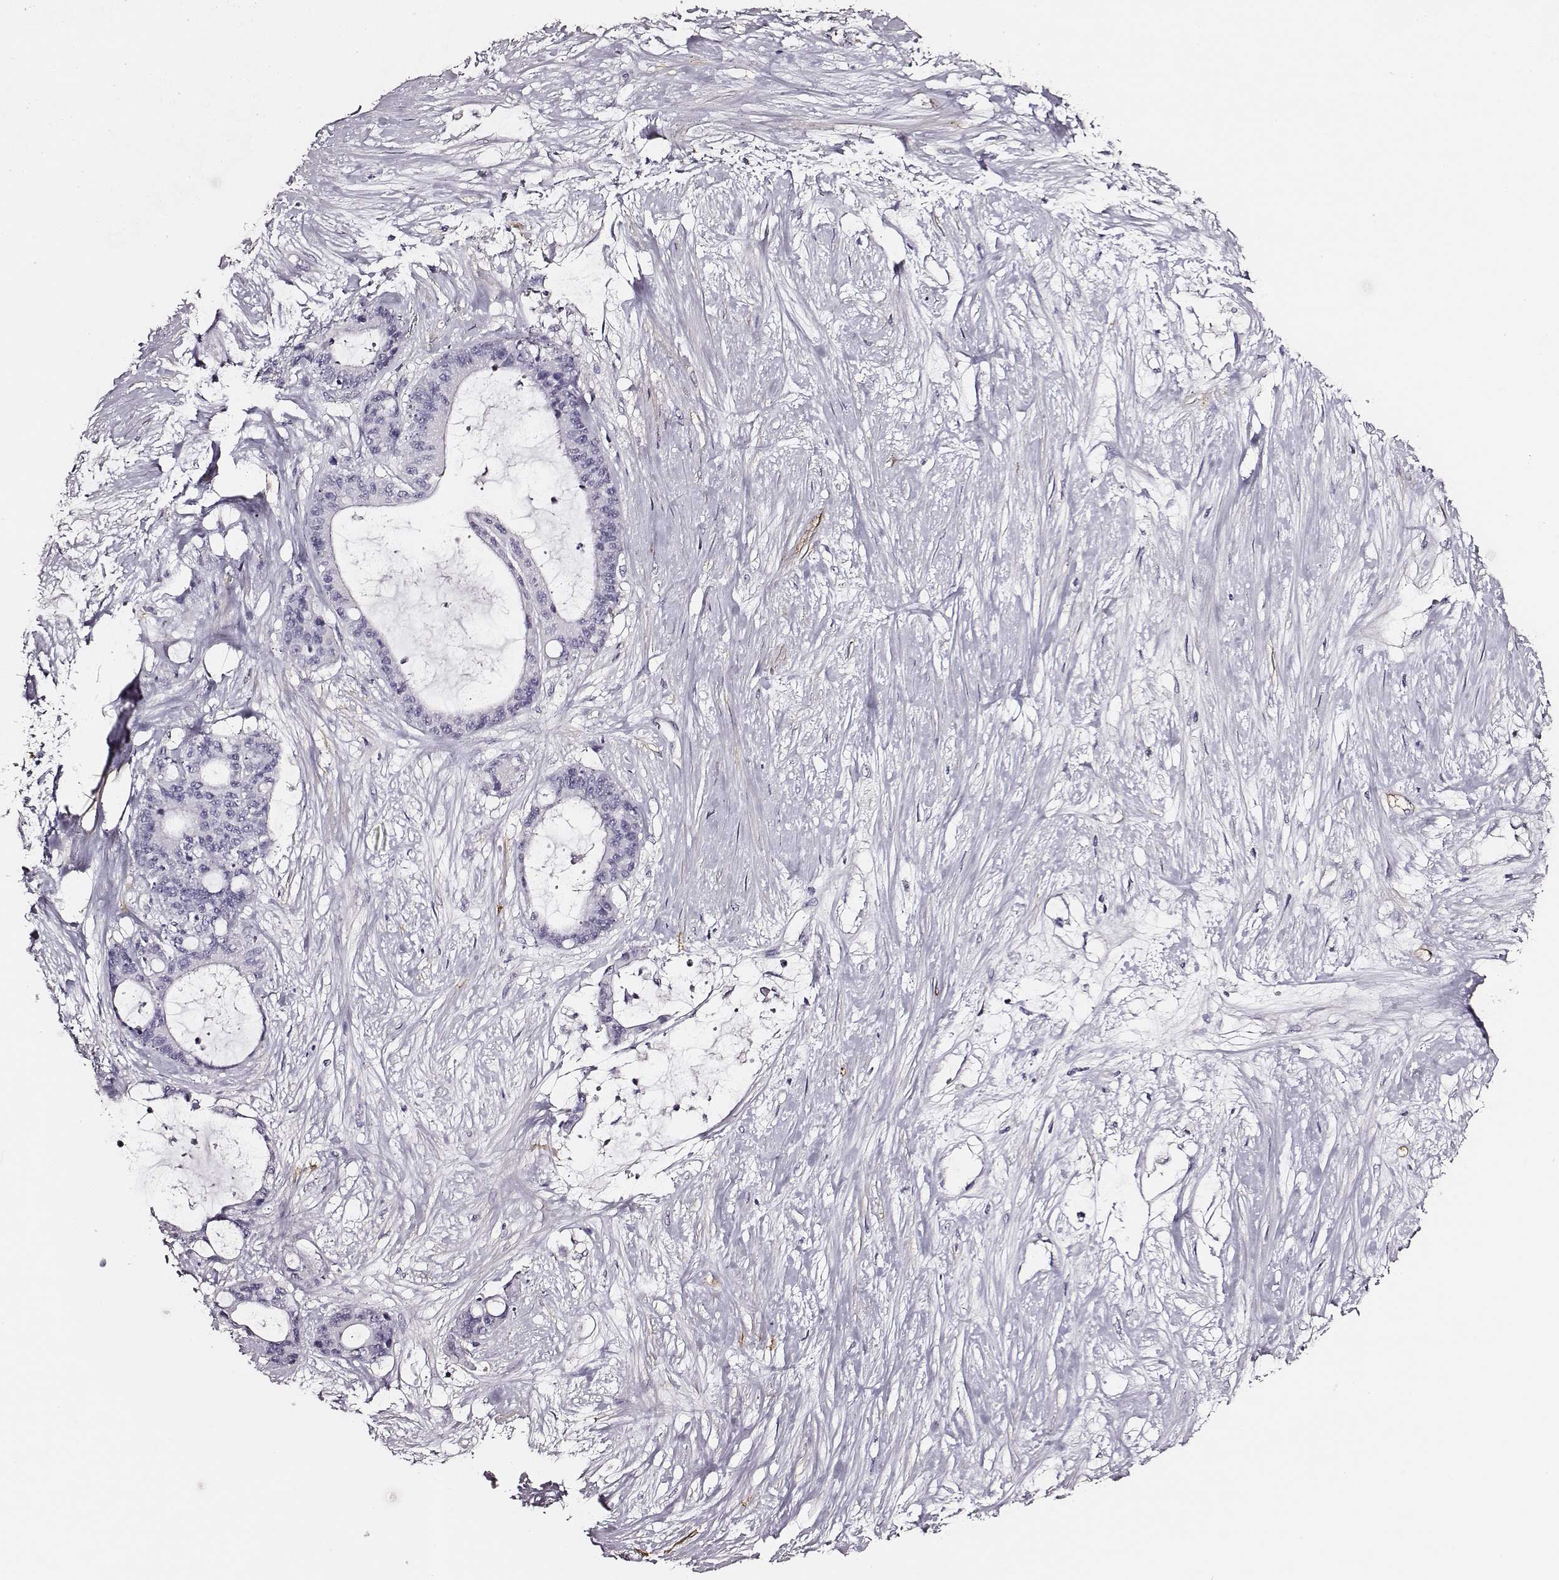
{"staining": {"intensity": "negative", "quantity": "none", "location": "none"}, "tissue": "liver cancer", "cell_type": "Tumor cells", "image_type": "cancer", "snomed": [{"axis": "morphology", "description": "Normal tissue, NOS"}, {"axis": "morphology", "description": "Cholangiocarcinoma"}, {"axis": "topography", "description": "Liver"}, {"axis": "topography", "description": "Peripheral nerve tissue"}], "caption": "This image is of cholangiocarcinoma (liver) stained with immunohistochemistry to label a protein in brown with the nuclei are counter-stained blue. There is no positivity in tumor cells.", "gene": "DPEP1", "patient": {"sex": "female", "age": 73}}